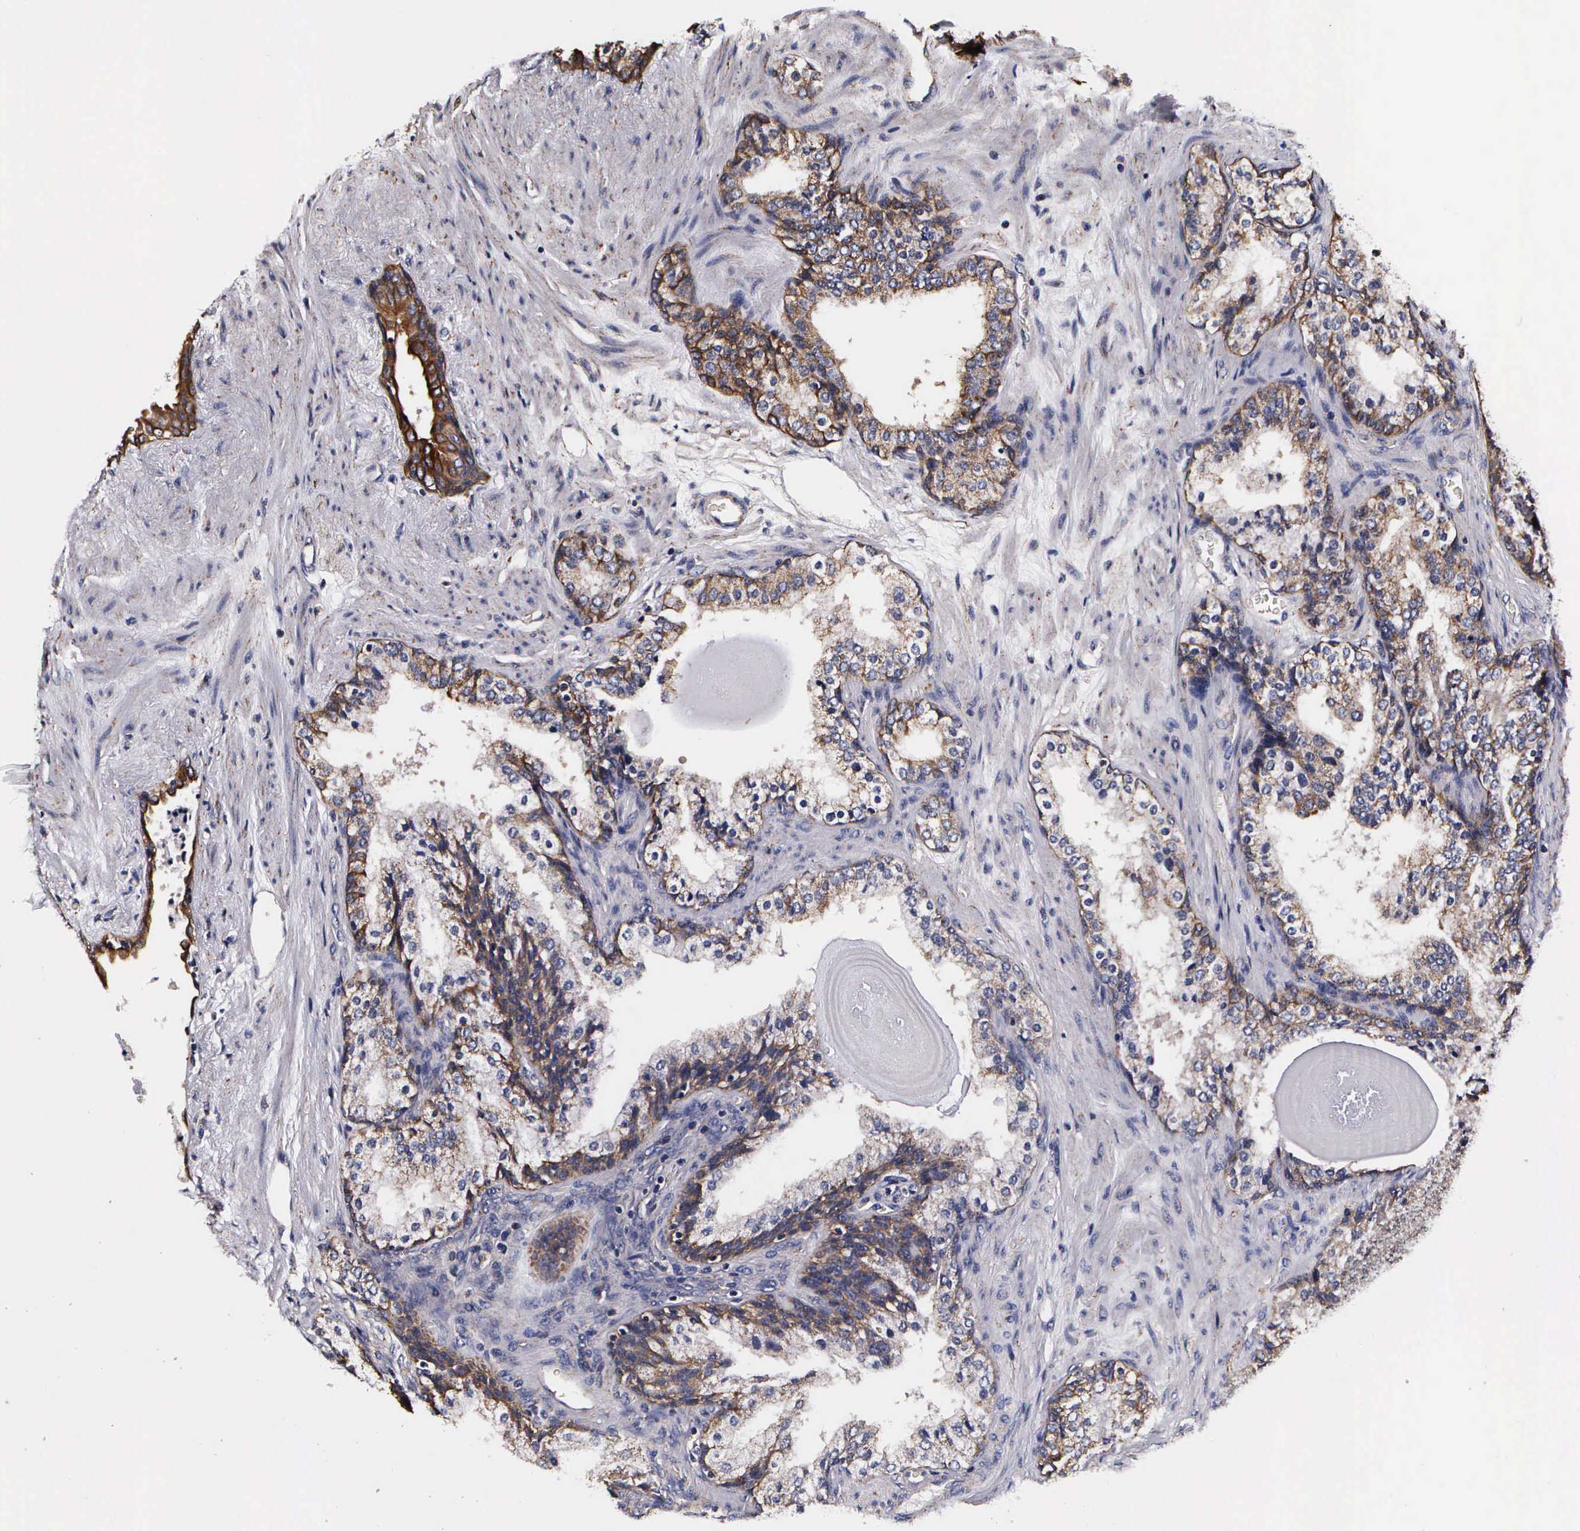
{"staining": {"intensity": "weak", "quantity": ">75%", "location": "cytoplasmic/membranous"}, "tissue": "prostate cancer", "cell_type": "Tumor cells", "image_type": "cancer", "snomed": [{"axis": "morphology", "description": "Adenocarcinoma, Low grade"}, {"axis": "topography", "description": "Prostate"}], "caption": "A photomicrograph of prostate cancer (low-grade adenocarcinoma) stained for a protein reveals weak cytoplasmic/membranous brown staining in tumor cells.", "gene": "PSMA3", "patient": {"sex": "male", "age": 69}}